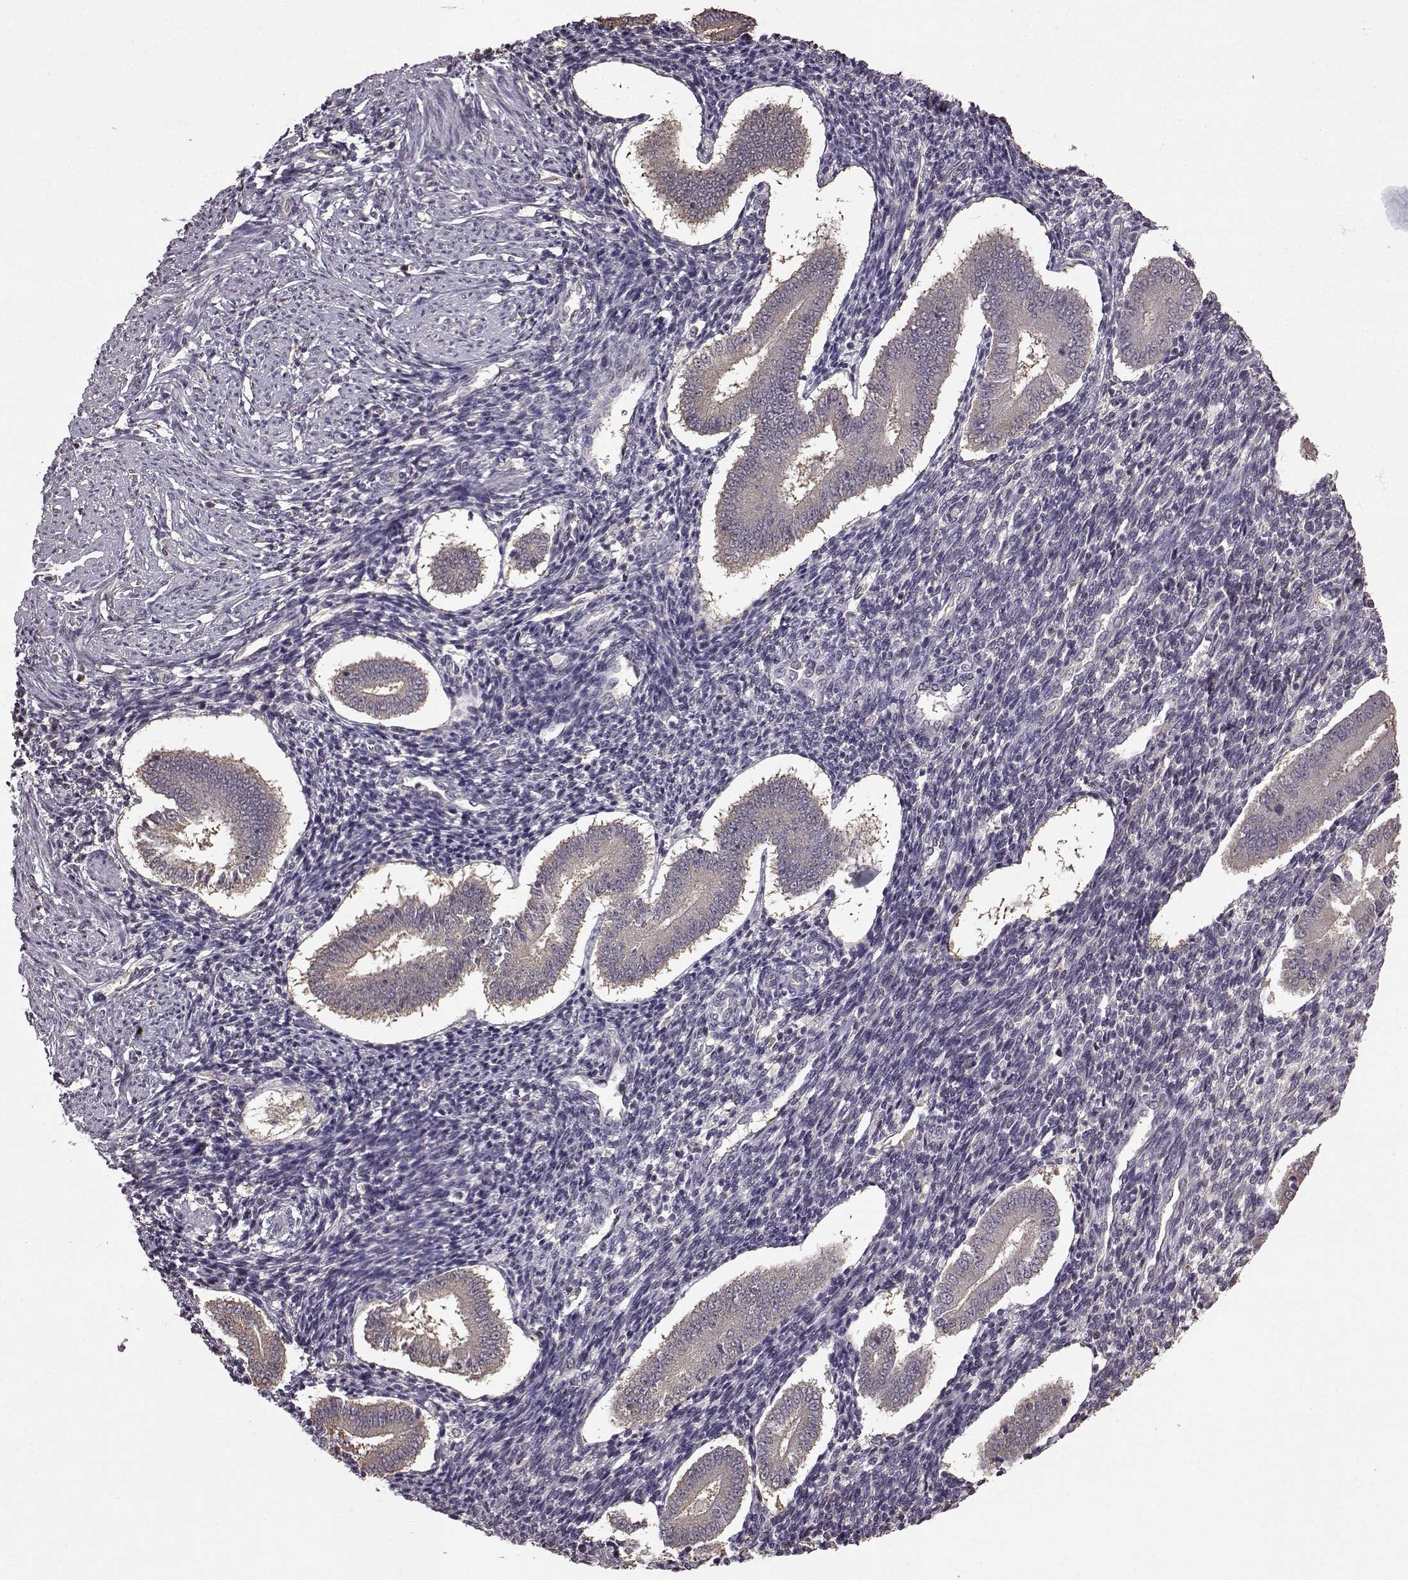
{"staining": {"intensity": "weak", "quantity": "25%-75%", "location": "cytoplasmic/membranous"}, "tissue": "endometrium", "cell_type": "Cells in endometrial stroma", "image_type": "normal", "snomed": [{"axis": "morphology", "description": "Normal tissue, NOS"}, {"axis": "topography", "description": "Endometrium"}], "caption": "Unremarkable endometrium was stained to show a protein in brown. There is low levels of weak cytoplasmic/membranous expression in about 25%-75% of cells in endometrial stroma. The staining was performed using DAB to visualize the protein expression in brown, while the nuclei were stained in blue with hematoxylin (Magnification: 20x).", "gene": "NME1", "patient": {"sex": "female", "age": 40}}